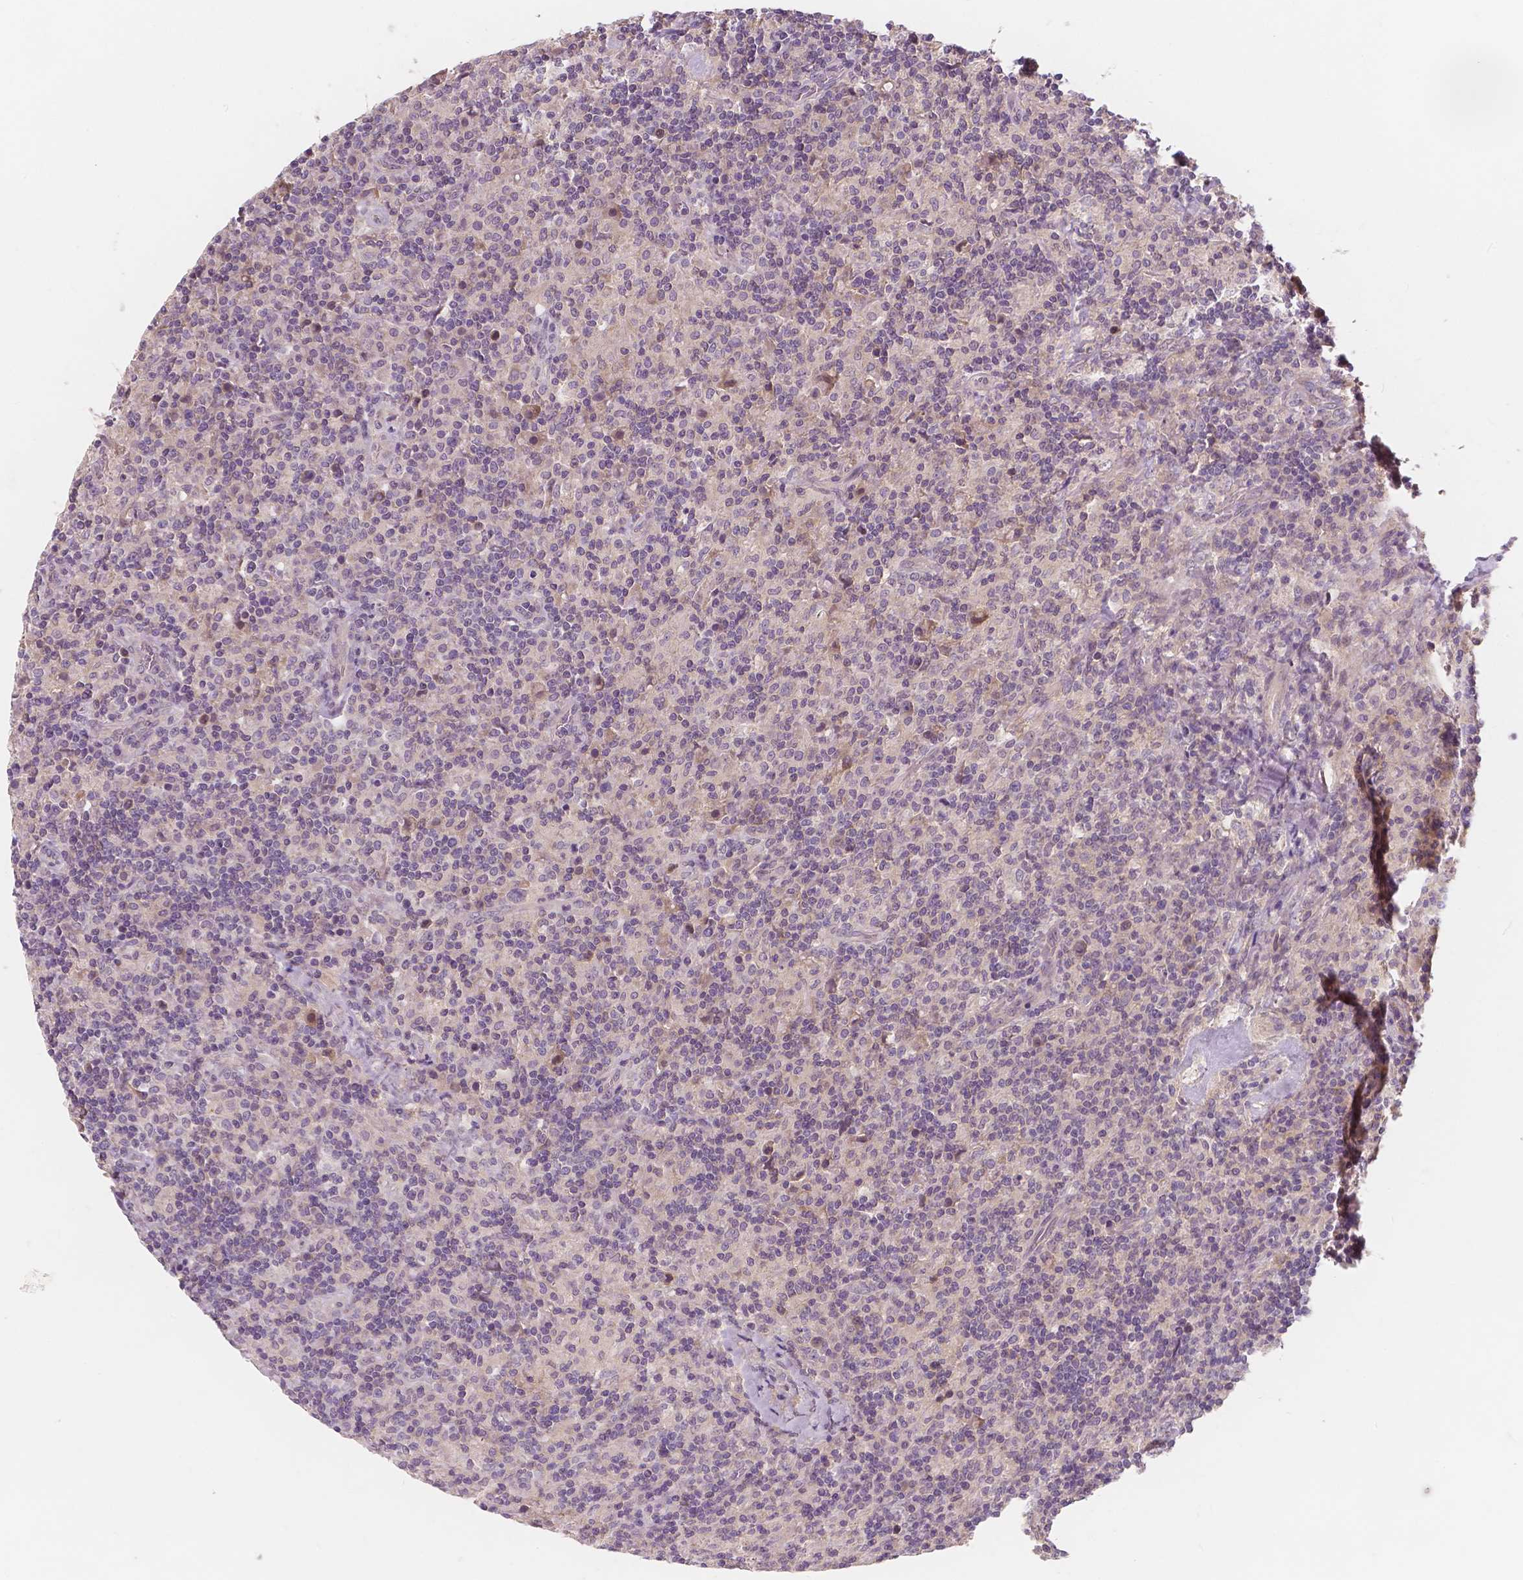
{"staining": {"intensity": "negative", "quantity": "none", "location": "none"}, "tissue": "lymphoma", "cell_type": "Tumor cells", "image_type": "cancer", "snomed": [{"axis": "morphology", "description": "Hodgkin's disease, NOS"}, {"axis": "topography", "description": "Lymph node"}], "caption": "The immunohistochemistry (IHC) image has no significant positivity in tumor cells of Hodgkin's disease tissue. The staining was performed using DAB to visualize the protein expression in brown, while the nuclei were stained in blue with hematoxylin (Magnification: 20x).", "gene": "SNX12", "patient": {"sex": "male", "age": 70}}